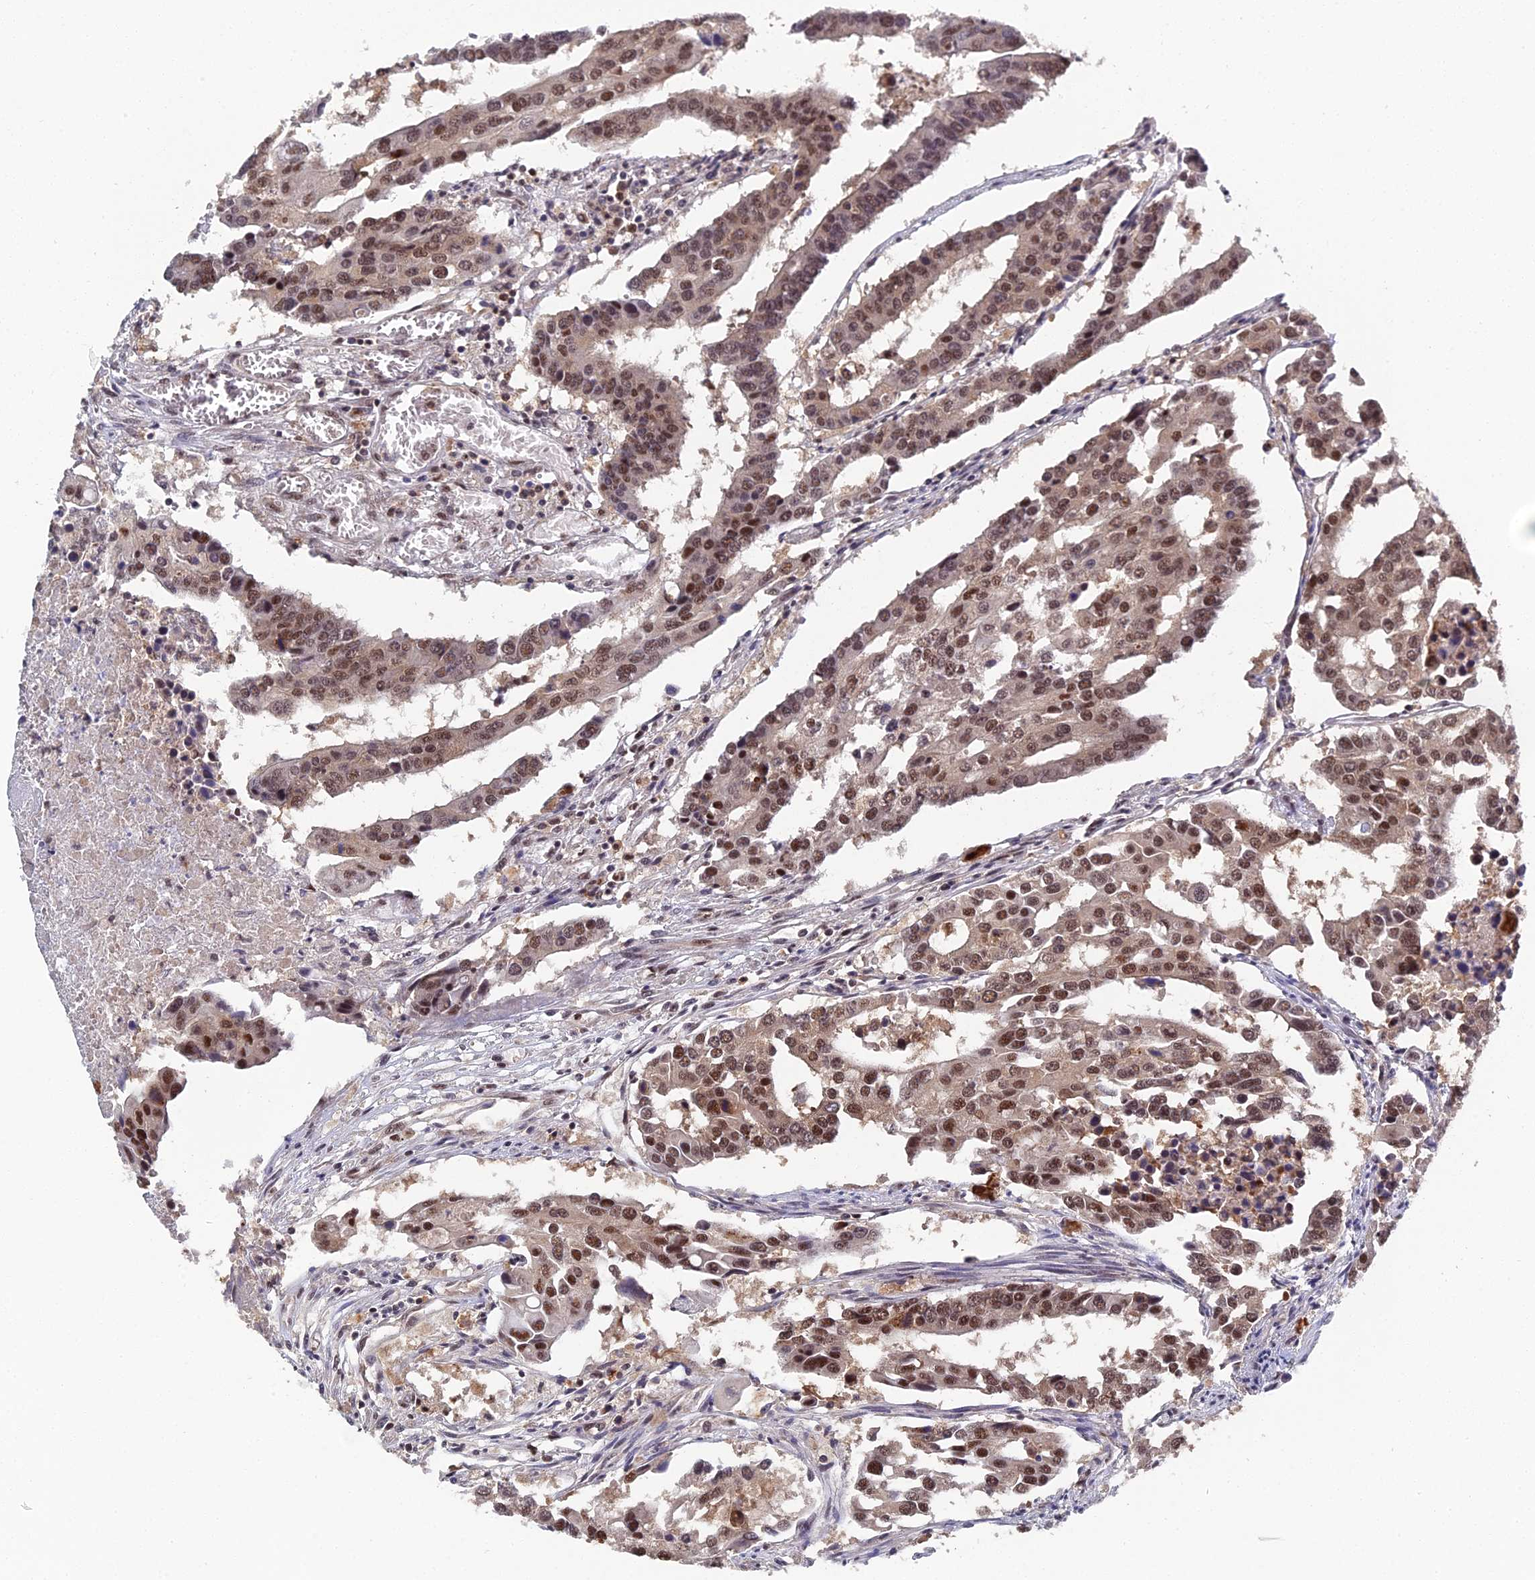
{"staining": {"intensity": "moderate", "quantity": ">75%", "location": "nuclear"}, "tissue": "colorectal cancer", "cell_type": "Tumor cells", "image_type": "cancer", "snomed": [{"axis": "morphology", "description": "Adenocarcinoma, NOS"}, {"axis": "topography", "description": "Colon"}], "caption": "A histopathology image of adenocarcinoma (colorectal) stained for a protein shows moderate nuclear brown staining in tumor cells. Ihc stains the protein of interest in brown and the nuclei are stained blue.", "gene": "MAGOHB", "patient": {"sex": "male", "age": 77}}